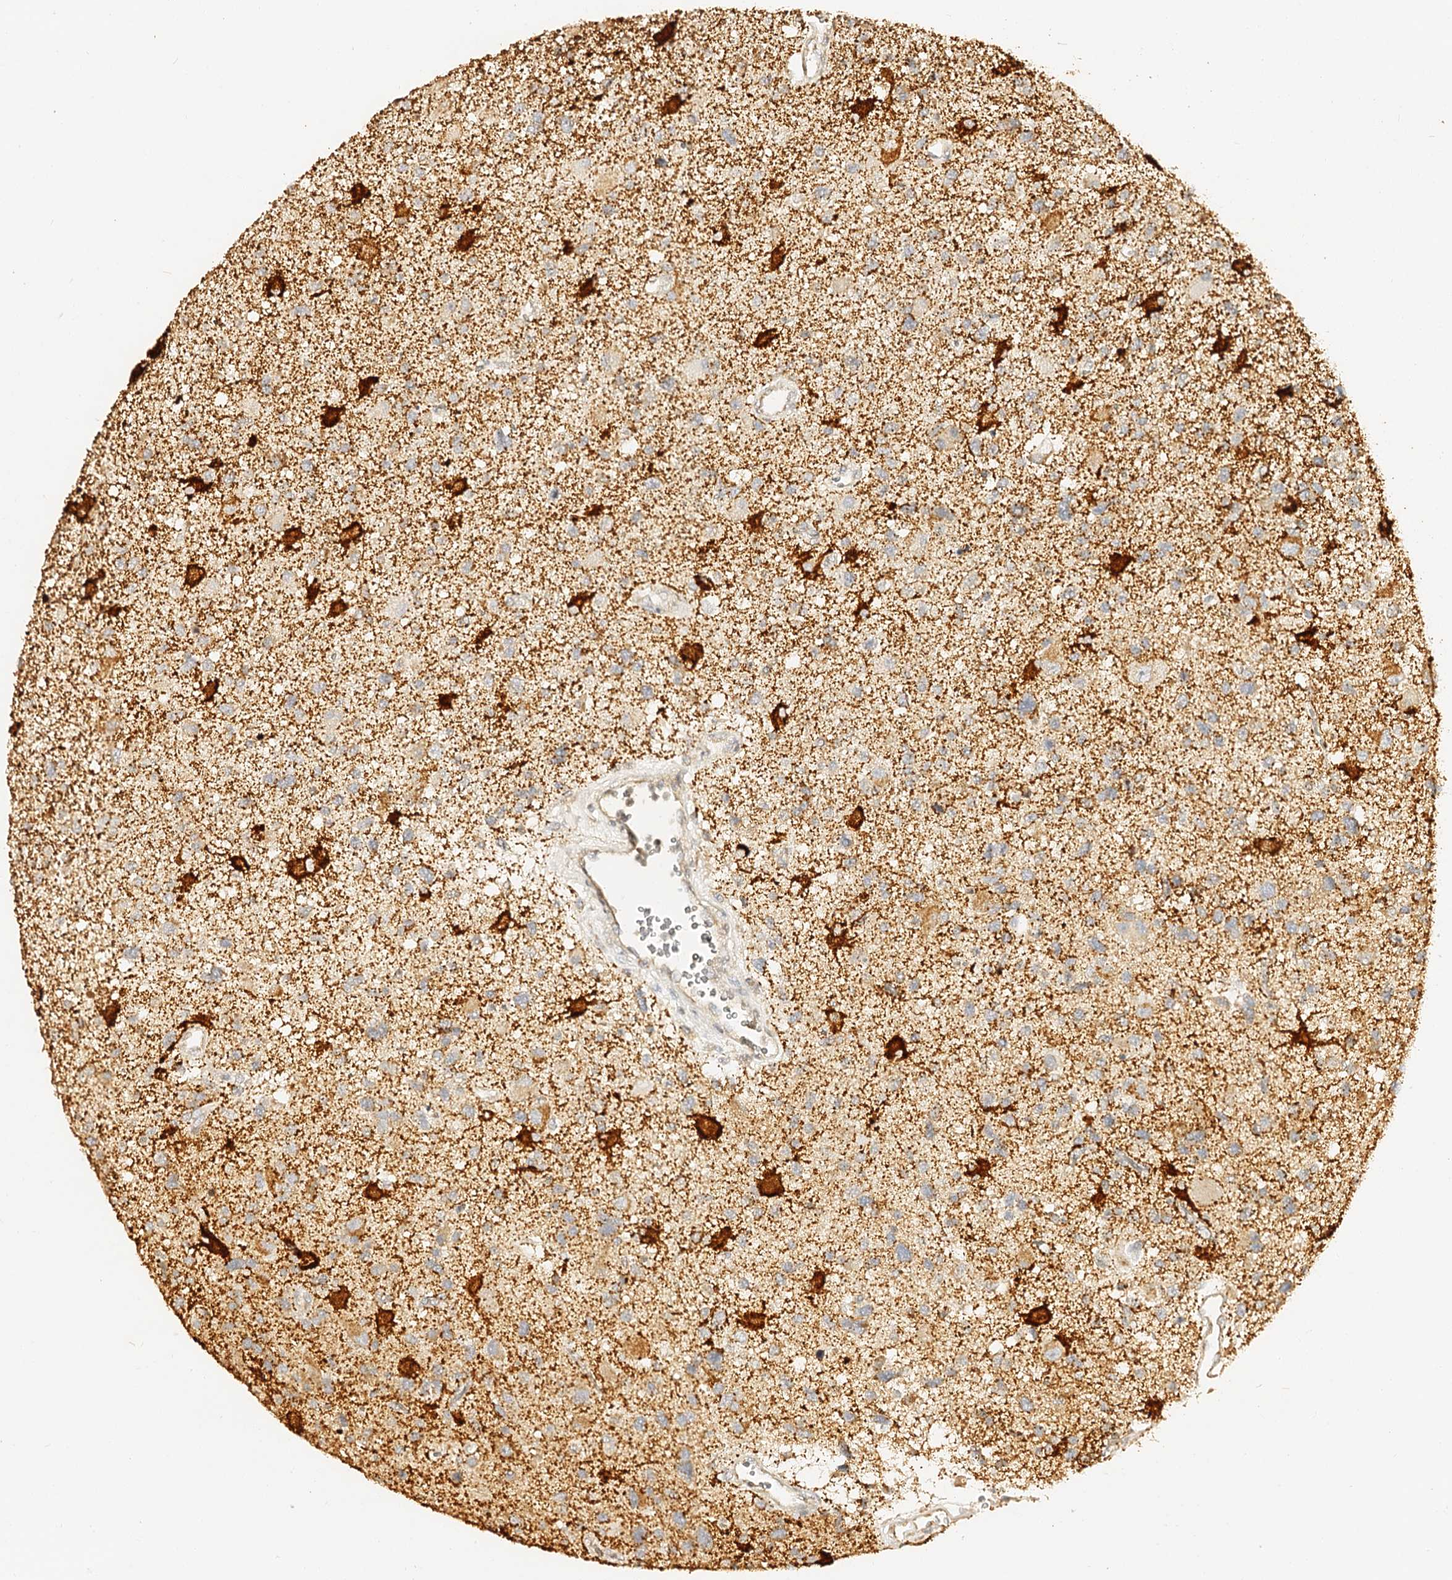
{"staining": {"intensity": "strong", "quantity": "<25%", "location": "cytoplasmic/membranous"}, "tissue": "glioma", "cell_type": "Tumor cells", "image_type": "cancer", "snomed": [{"axis": "morphology", "description": "Glioma, malignant, High grade"}, {"axis": "topography", "description": "Brain"}], "caption": "IHC histopathology image of neoplastic tissue: human malignant glioma (high-grade) stained using immunohistochemistry (IHC) reveals medium levels of strong protein expression localized specifically in the cytoplasmic/membranous of tumor cells, appearing as a cytoplasmic/membranous brown color.", "gene": "MAOB", "patient": {"sex": "male", "age": 33}}